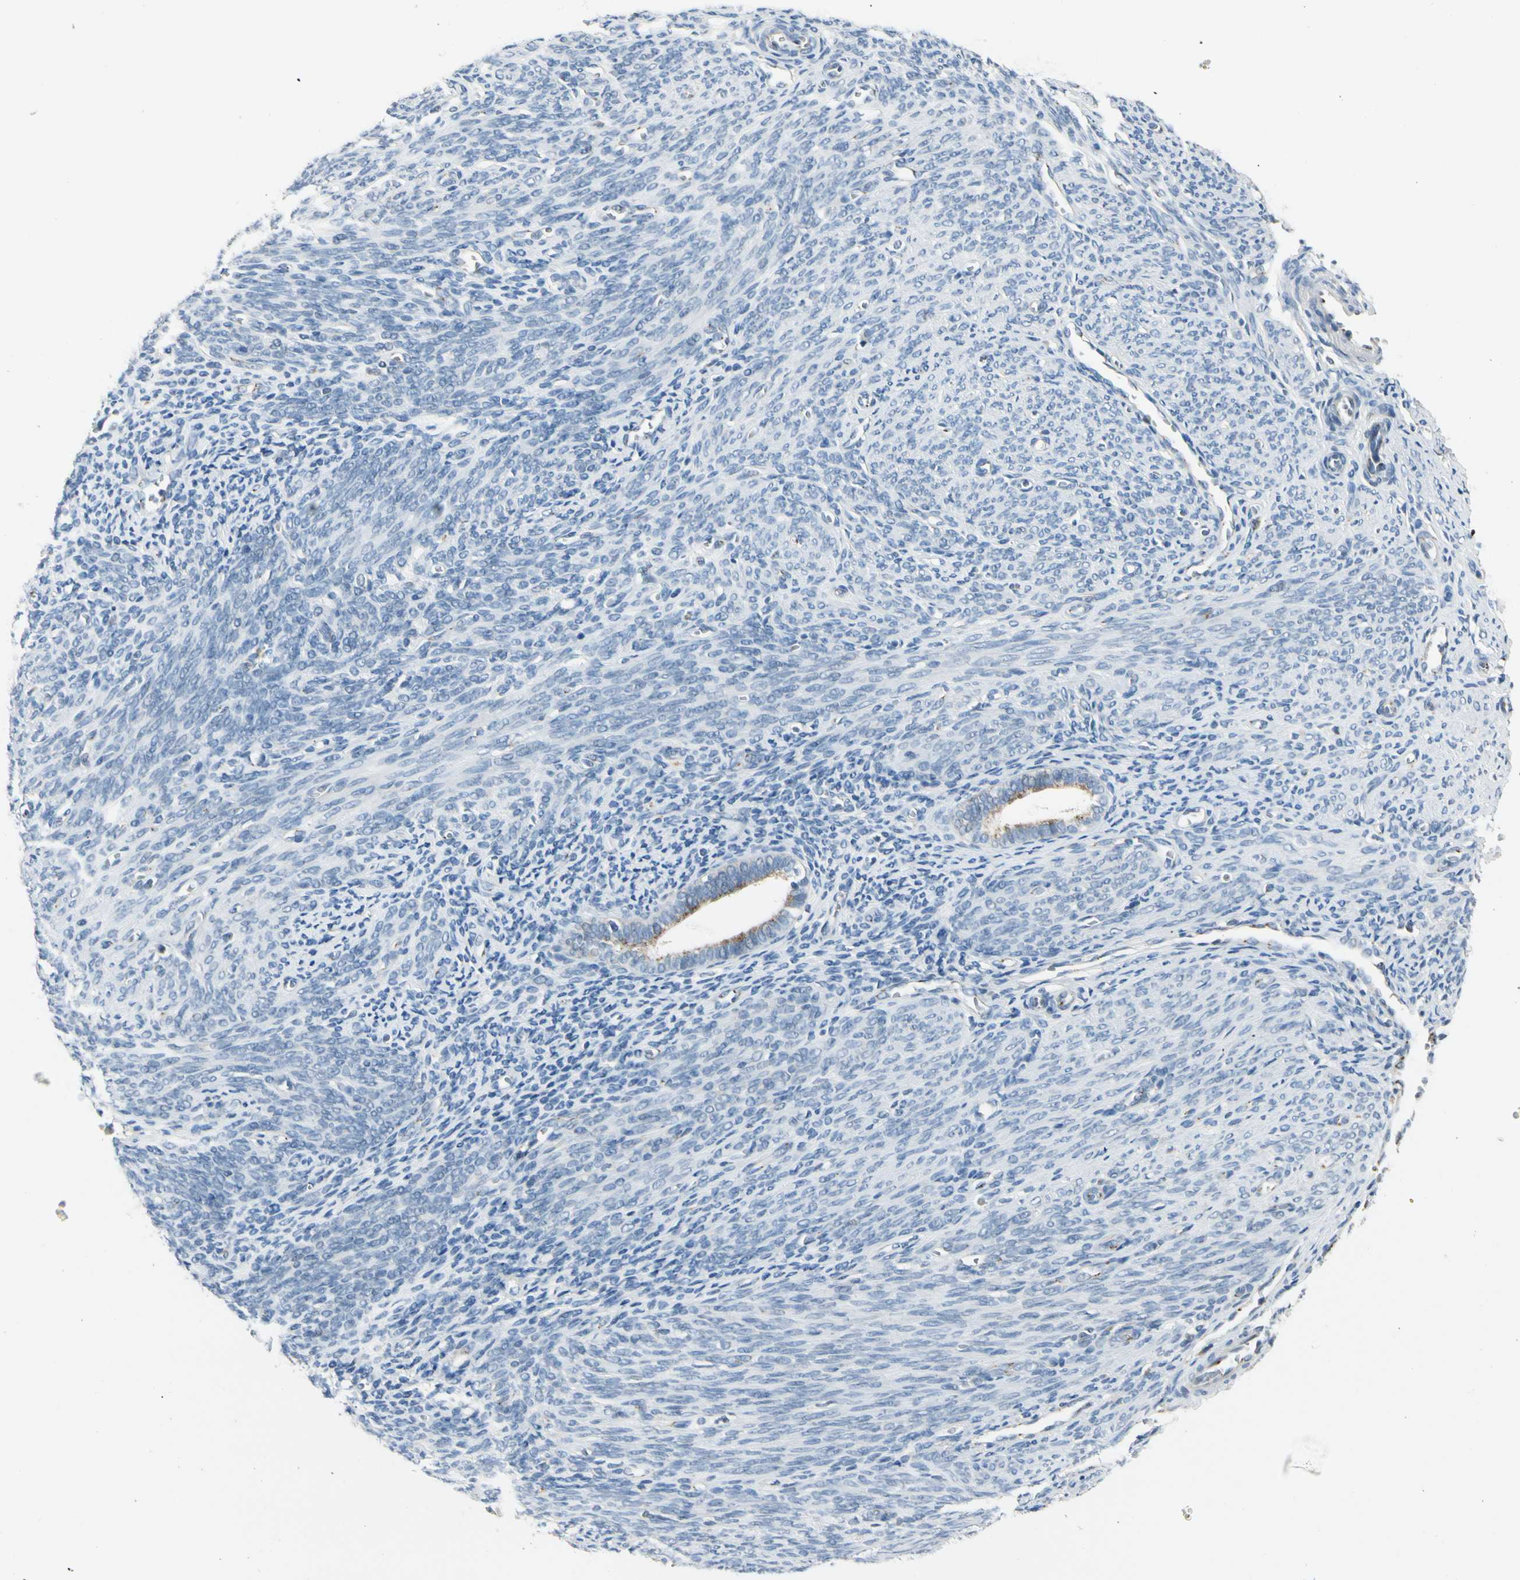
{"staining": {"intensity": "negative", "quantity": "none", "location": "none"}, "tissue": "endometrium", "cell_type": "Cells in endometrial stroma", "image_type": "normal", "snomed": [{"axis": "morphology", "description": "Normal tissue, NOS"}, {"axis": "topography", "description": "Uterus"}], "caption": "IHC image of unremarkable endometrium: human endometrium stained with DAB shows no significant protein staining in cells in endometrial stroma. Nuclei are stained in blue.", "gene": "MANSC1", "patient": {"sex": "female", "age": 83}}